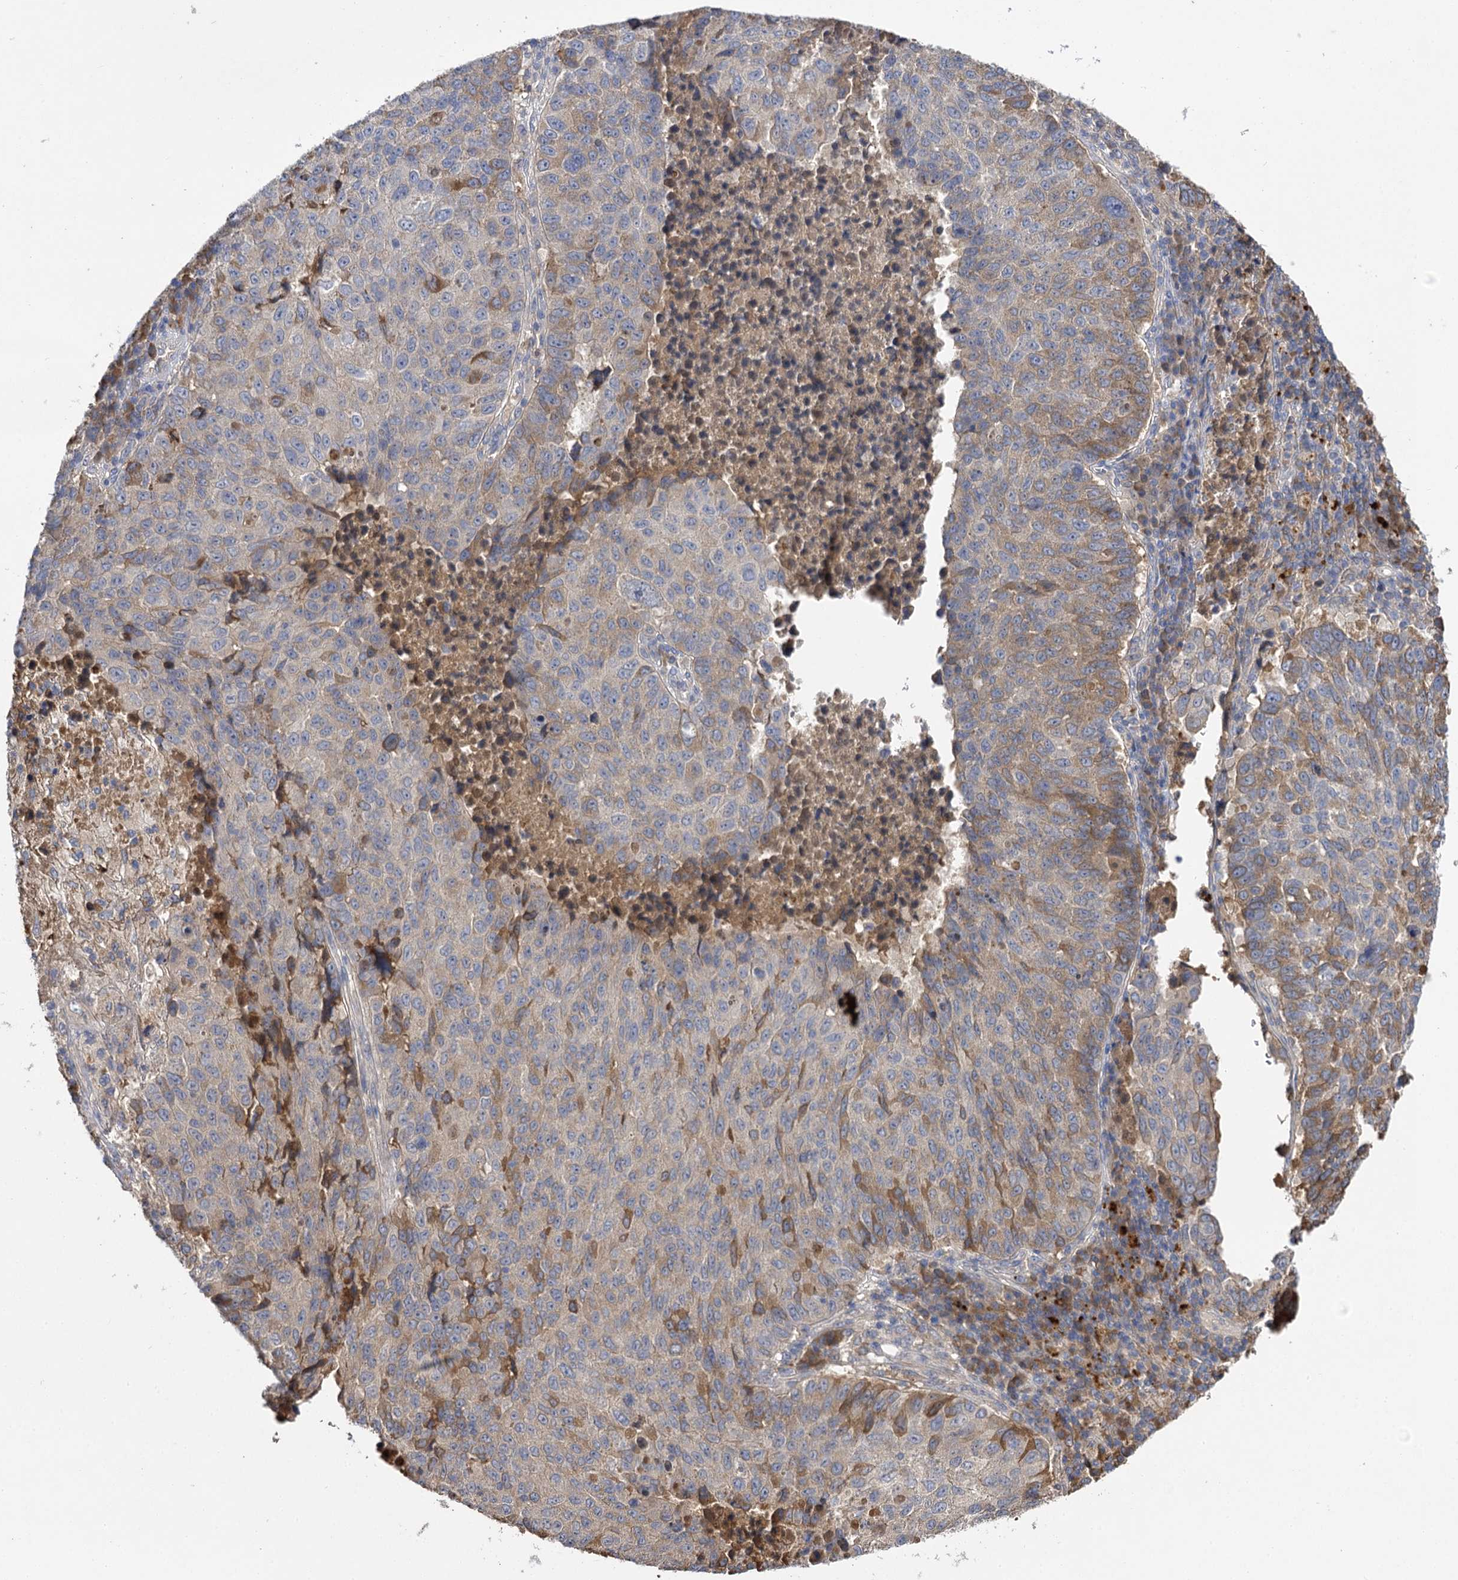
{"staining": {"intensity": "moderate", "quantity": "25%-75%", "location": "cytoplasmic/membranous"}, "tissue": "lung cancer", "cell_type": "Tumor cells", "image_type": "cancer", "snomed": [{"axis": "morphology", "description": "Squamous cell carcinoma, NOS"}, {"axis": "topography", "description": "Lung"}], "caption": "A high-resolution histopathology image shows immunohistochemistry (IHC) staining of lung cancer (squamous cell carcinoma), which demonstrates moderate cytoplasmic/membranous positivity in approximately 25%-75% of tumor cells.", "gene": "USP50", "patient": {"sex": "male", "age": 73}}